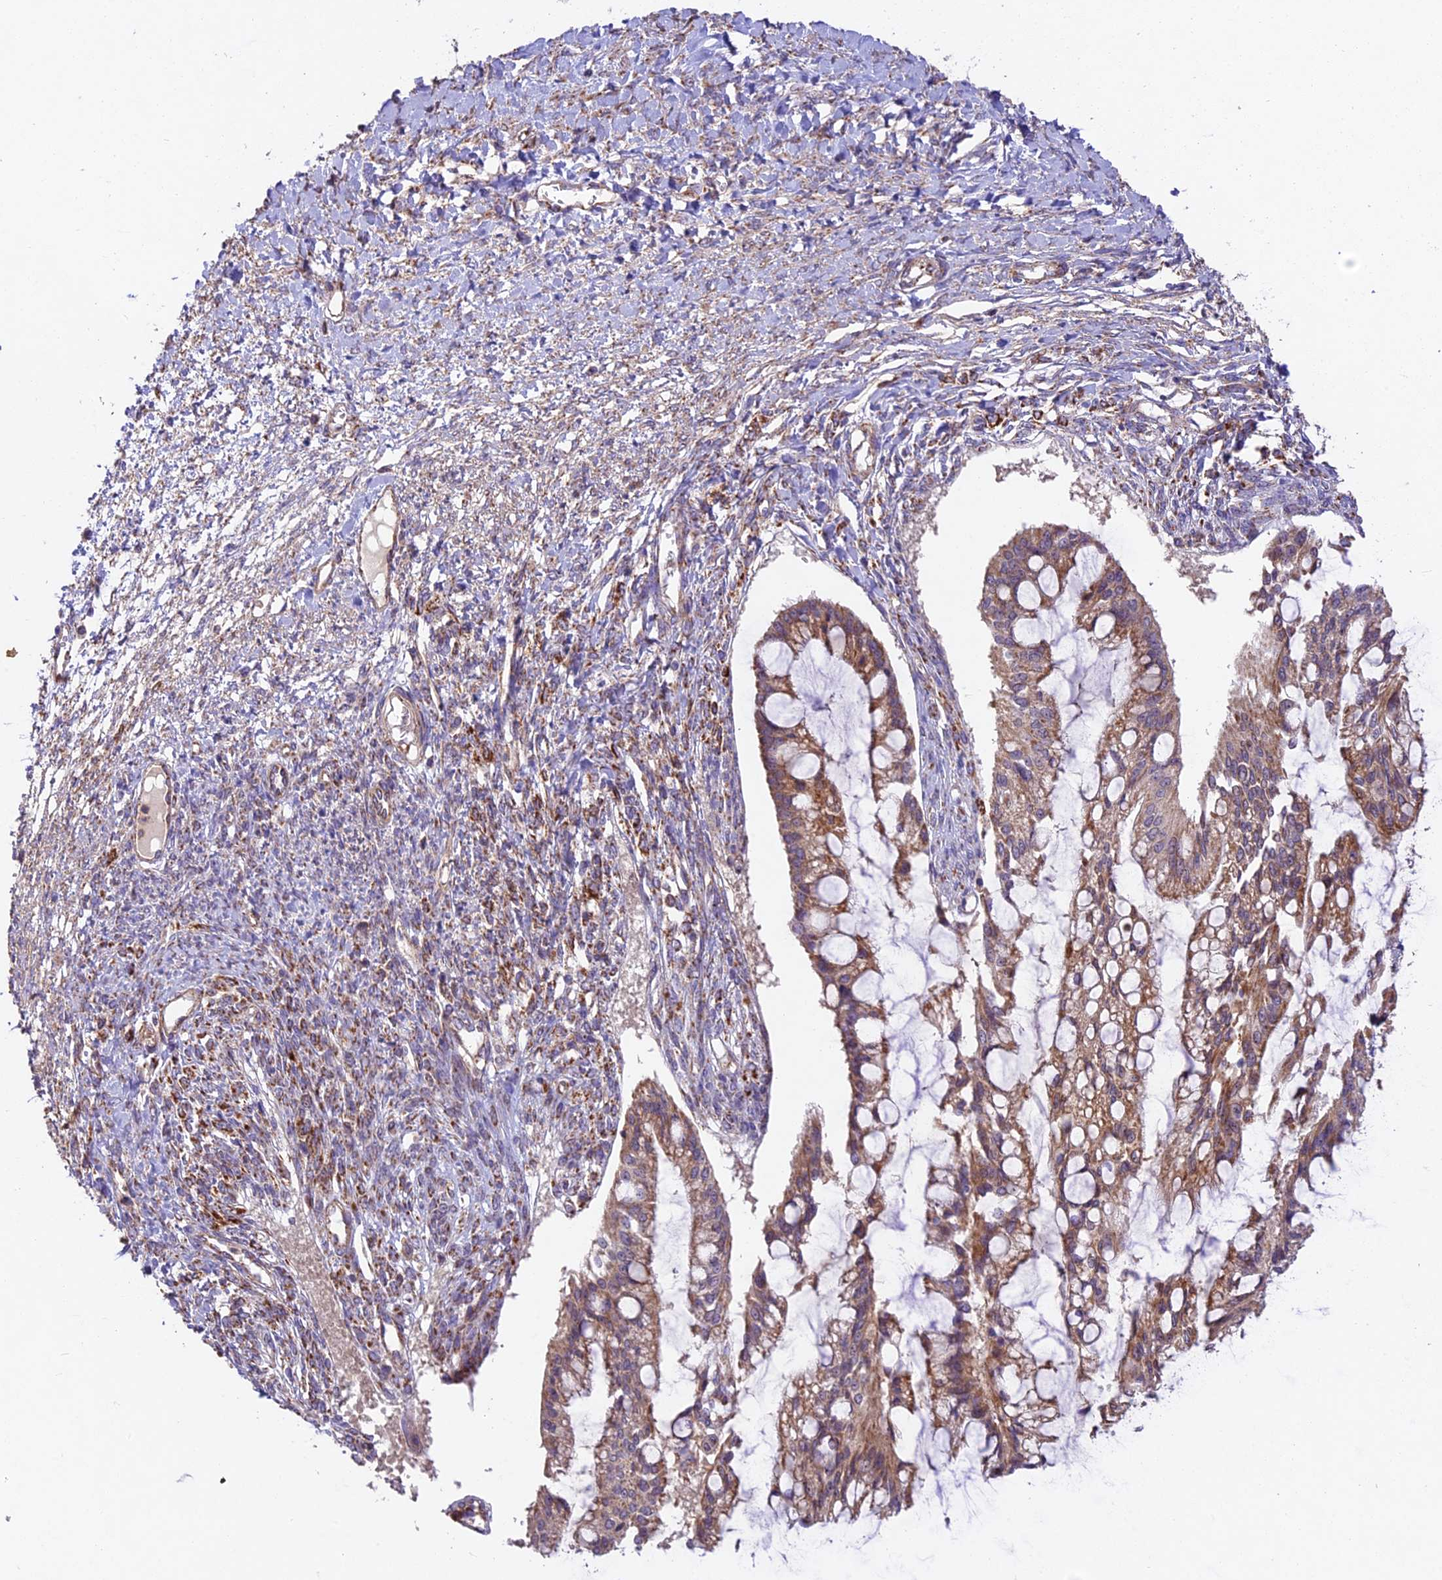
{"staining": {"intensity": "moderate", "quantity": ">75%", "location": "cytoplasmic/membranous"}, "tissue": "ovarian cancer", "cell_type": "Tumor cells", "image_type": "cancer", "snomed": [{"axis": "morphology", "description": "Cystadenocarcinoma, mucinous, NOS"}, {"axis": "topography", "description": "Ovary"}], "caption": "Tumor cells exhibit medium levels of moderate cytoplasmic/membranous positivity in approximately >75% of cells in ovarian cancer (mucinous cystadenocarcinoma). Ihc stains the protein in brown and the nuclei are stained blue.", "gene": "NDUFA8", "patient": {"sex": "female", "age": 73}}